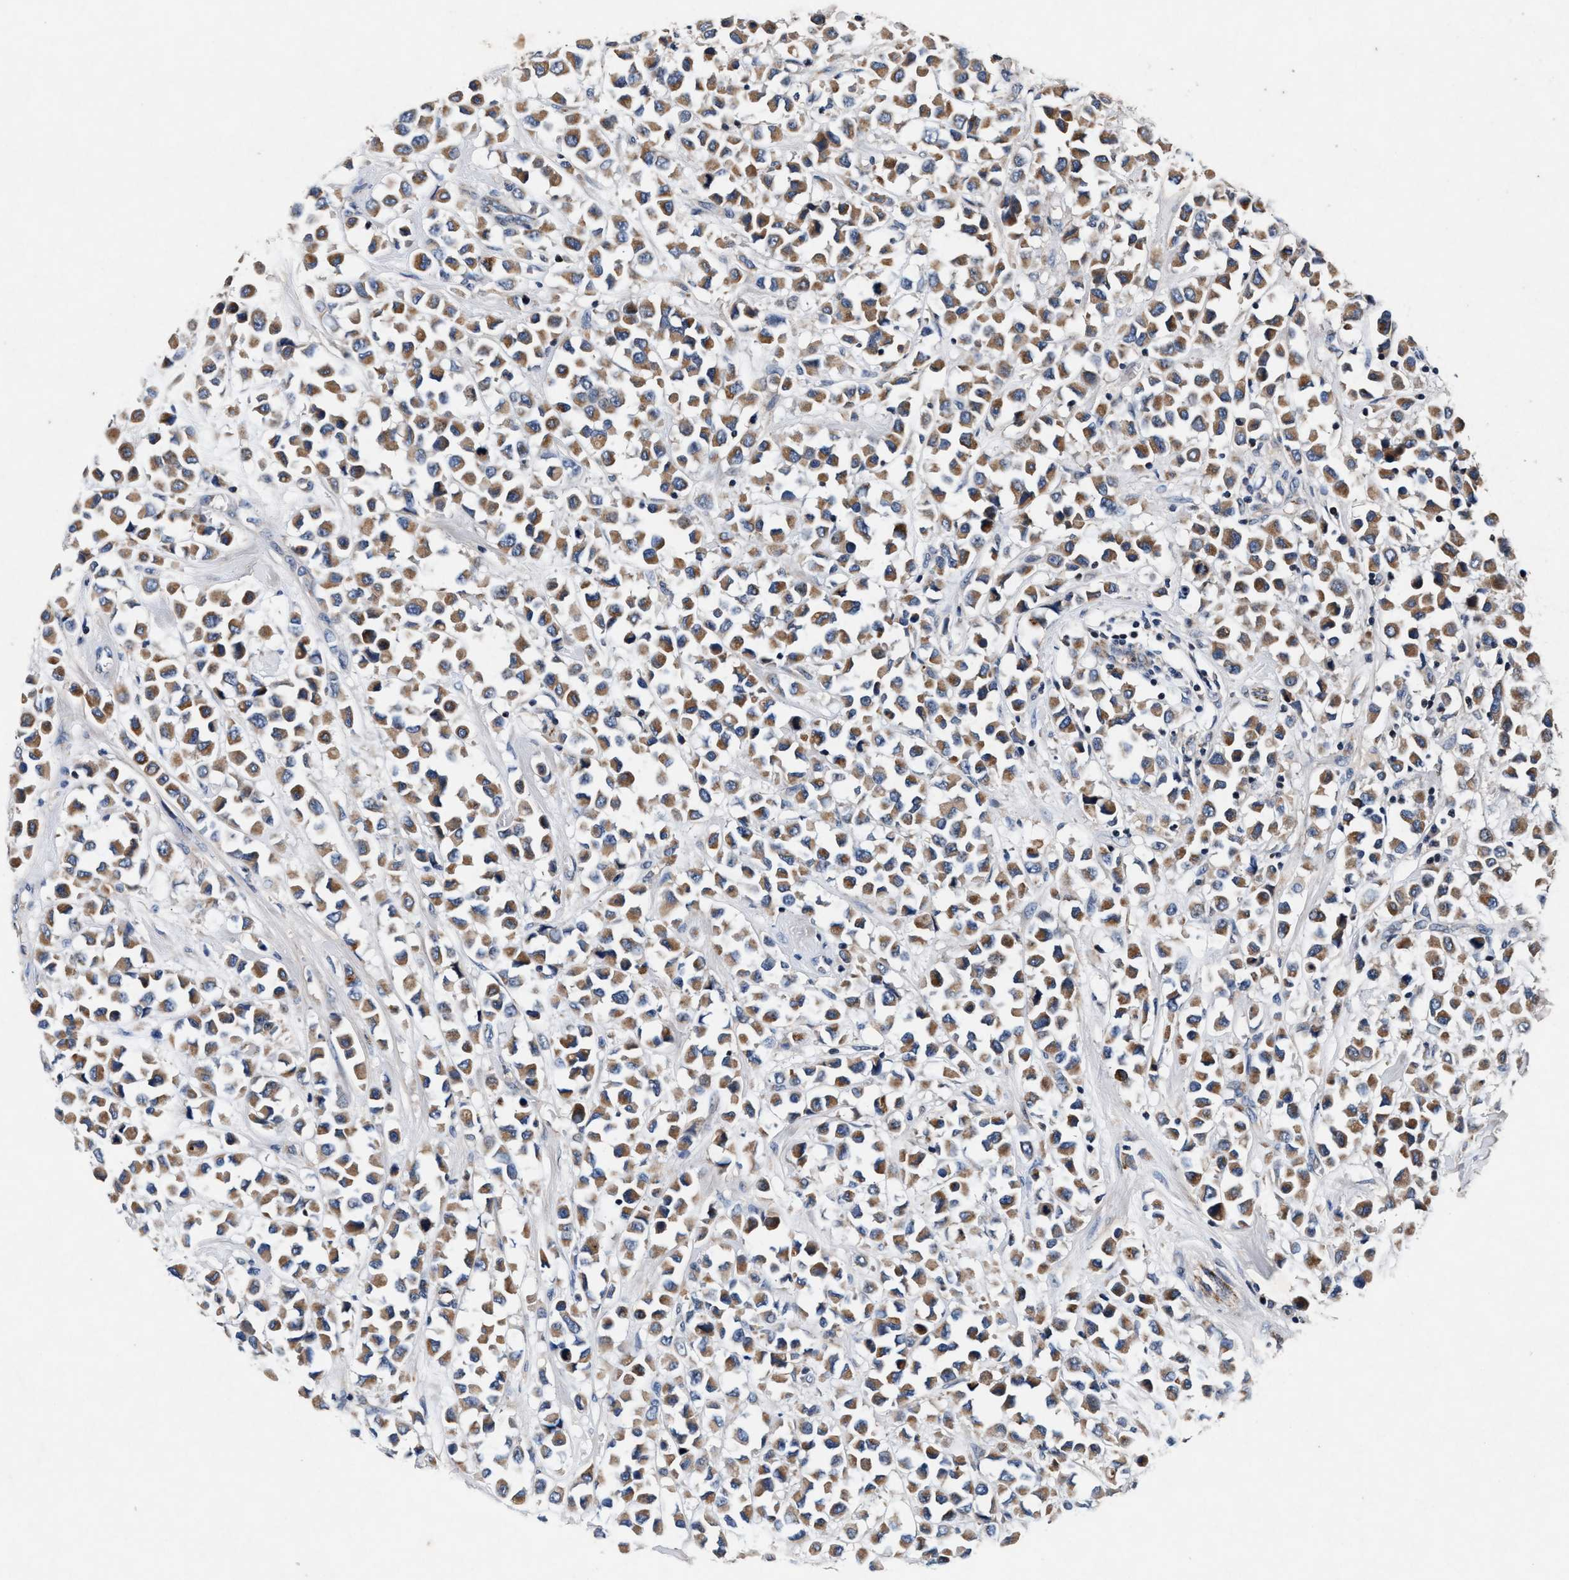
{"staining": {"intensity": "moderate", "quantity": ">75%", "location": "cytoplasmic/membranous"}, "tissue": "breast cancer", "cell_type": "Tumor cells", "image_type": "cancer", "snomed": [{"axis": "morphology", "description": "Duct carcinoma"}, {"axis": "topography", "description": "Breast"}], "caption": "Protein analysis of invasive ductal carcinoma (breast) tissue reveals moderate cytoplasmic/membranous expression in about >75% of tumor cells. (Stains: DAB in brown, nuclei in blue, Microscopy: brightfield microscopy at high magnification).", "gene": "PKD2L1", "patient": {"sex": "female", "age": 61}}